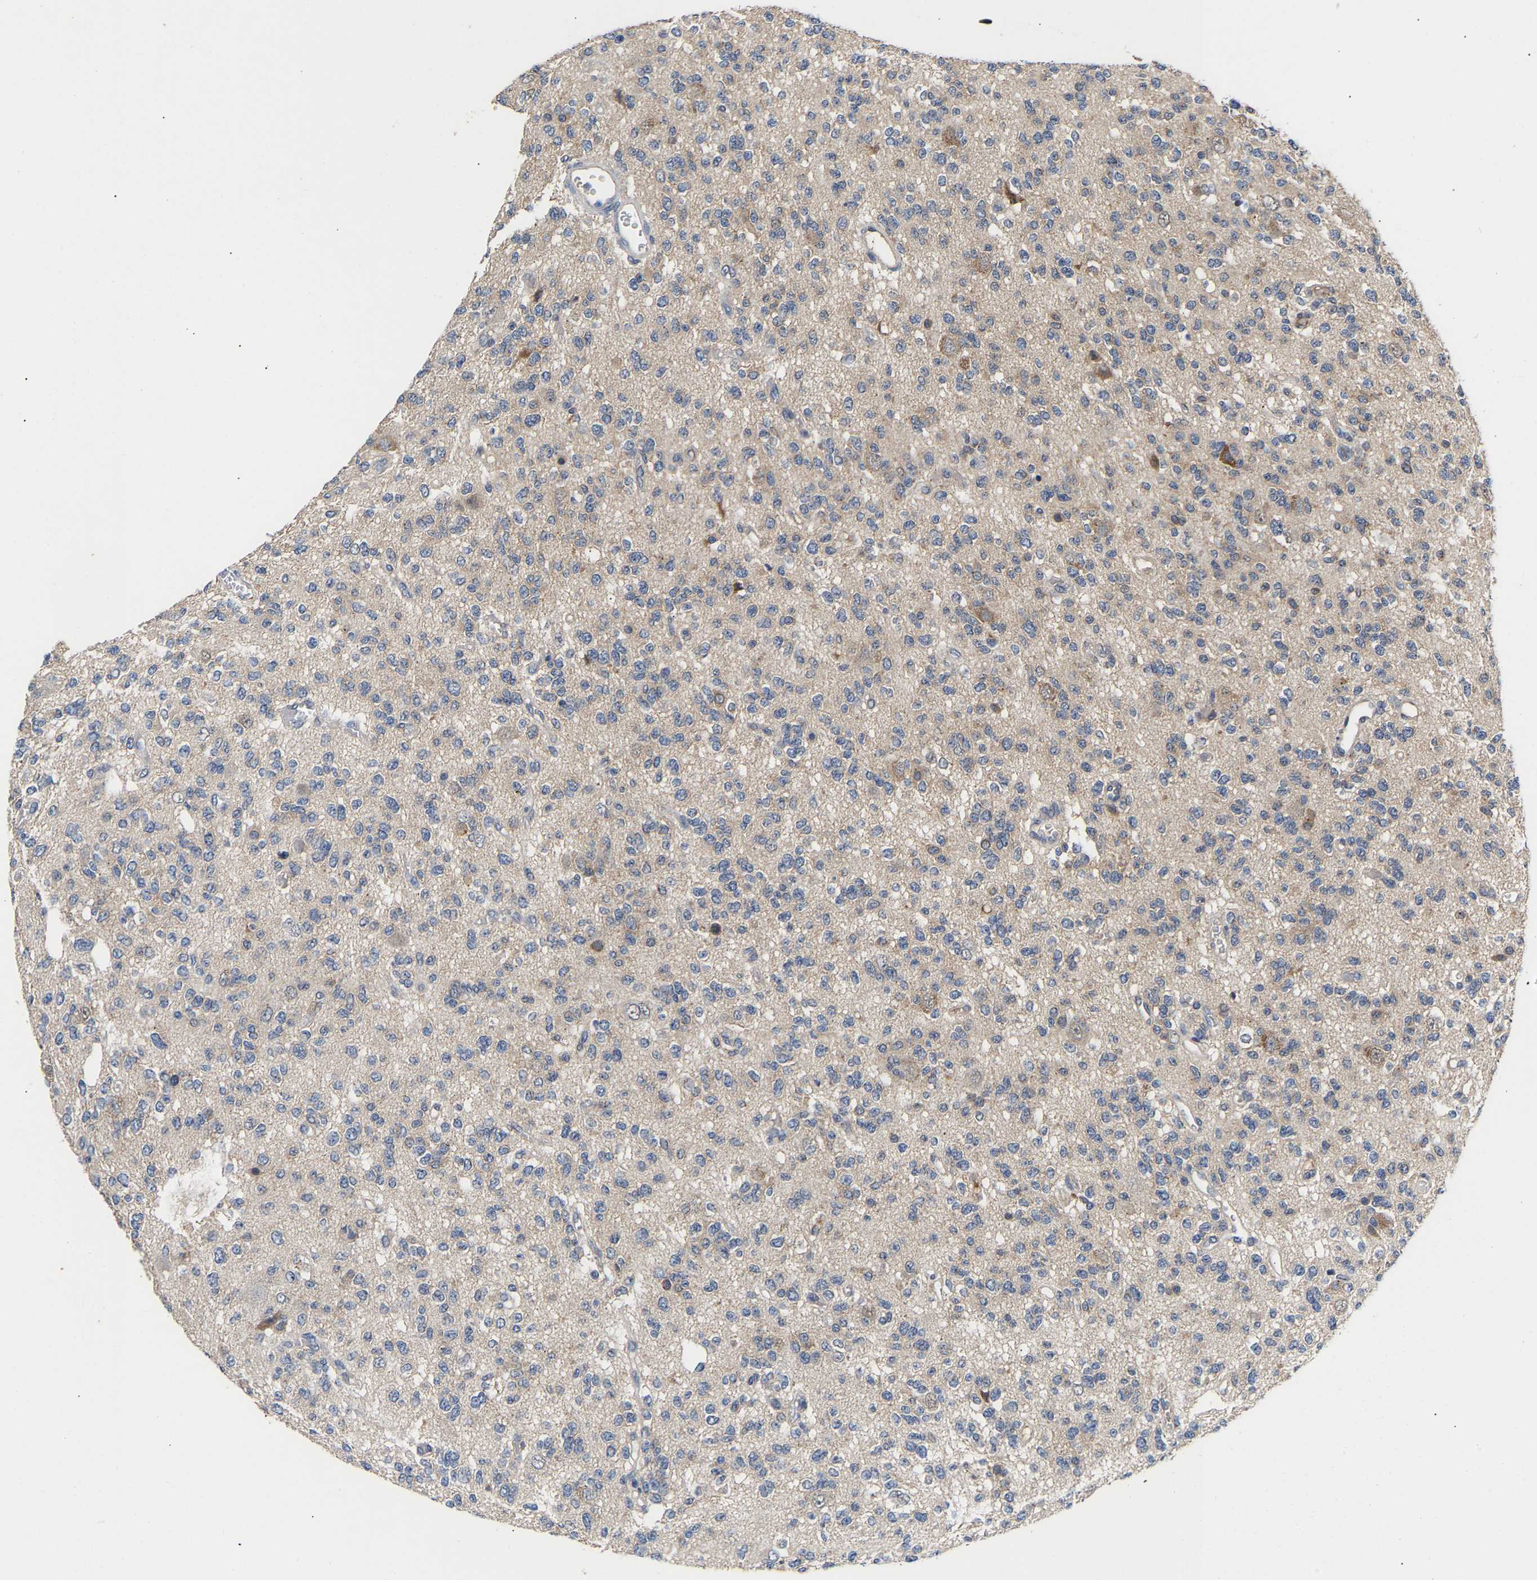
{"staining": {"intensity": "negative", "quantity": "none", "location": "none"}, "tissue": "glioma", "cell_type": "Tumor cells", "image_type": "cancer", "snomed": [{"axis": "morphology", "description": "Glioma, malignant, Low grade"}, {"axis": "topography", "description": "Brain"}], "caption": "This is an immunohistochemistry (IHC) photomicrograph of human glioma. There is no expression in tumor cells.", "gene": "KASH5", "patient": {"sex": "male", "age": 38}}